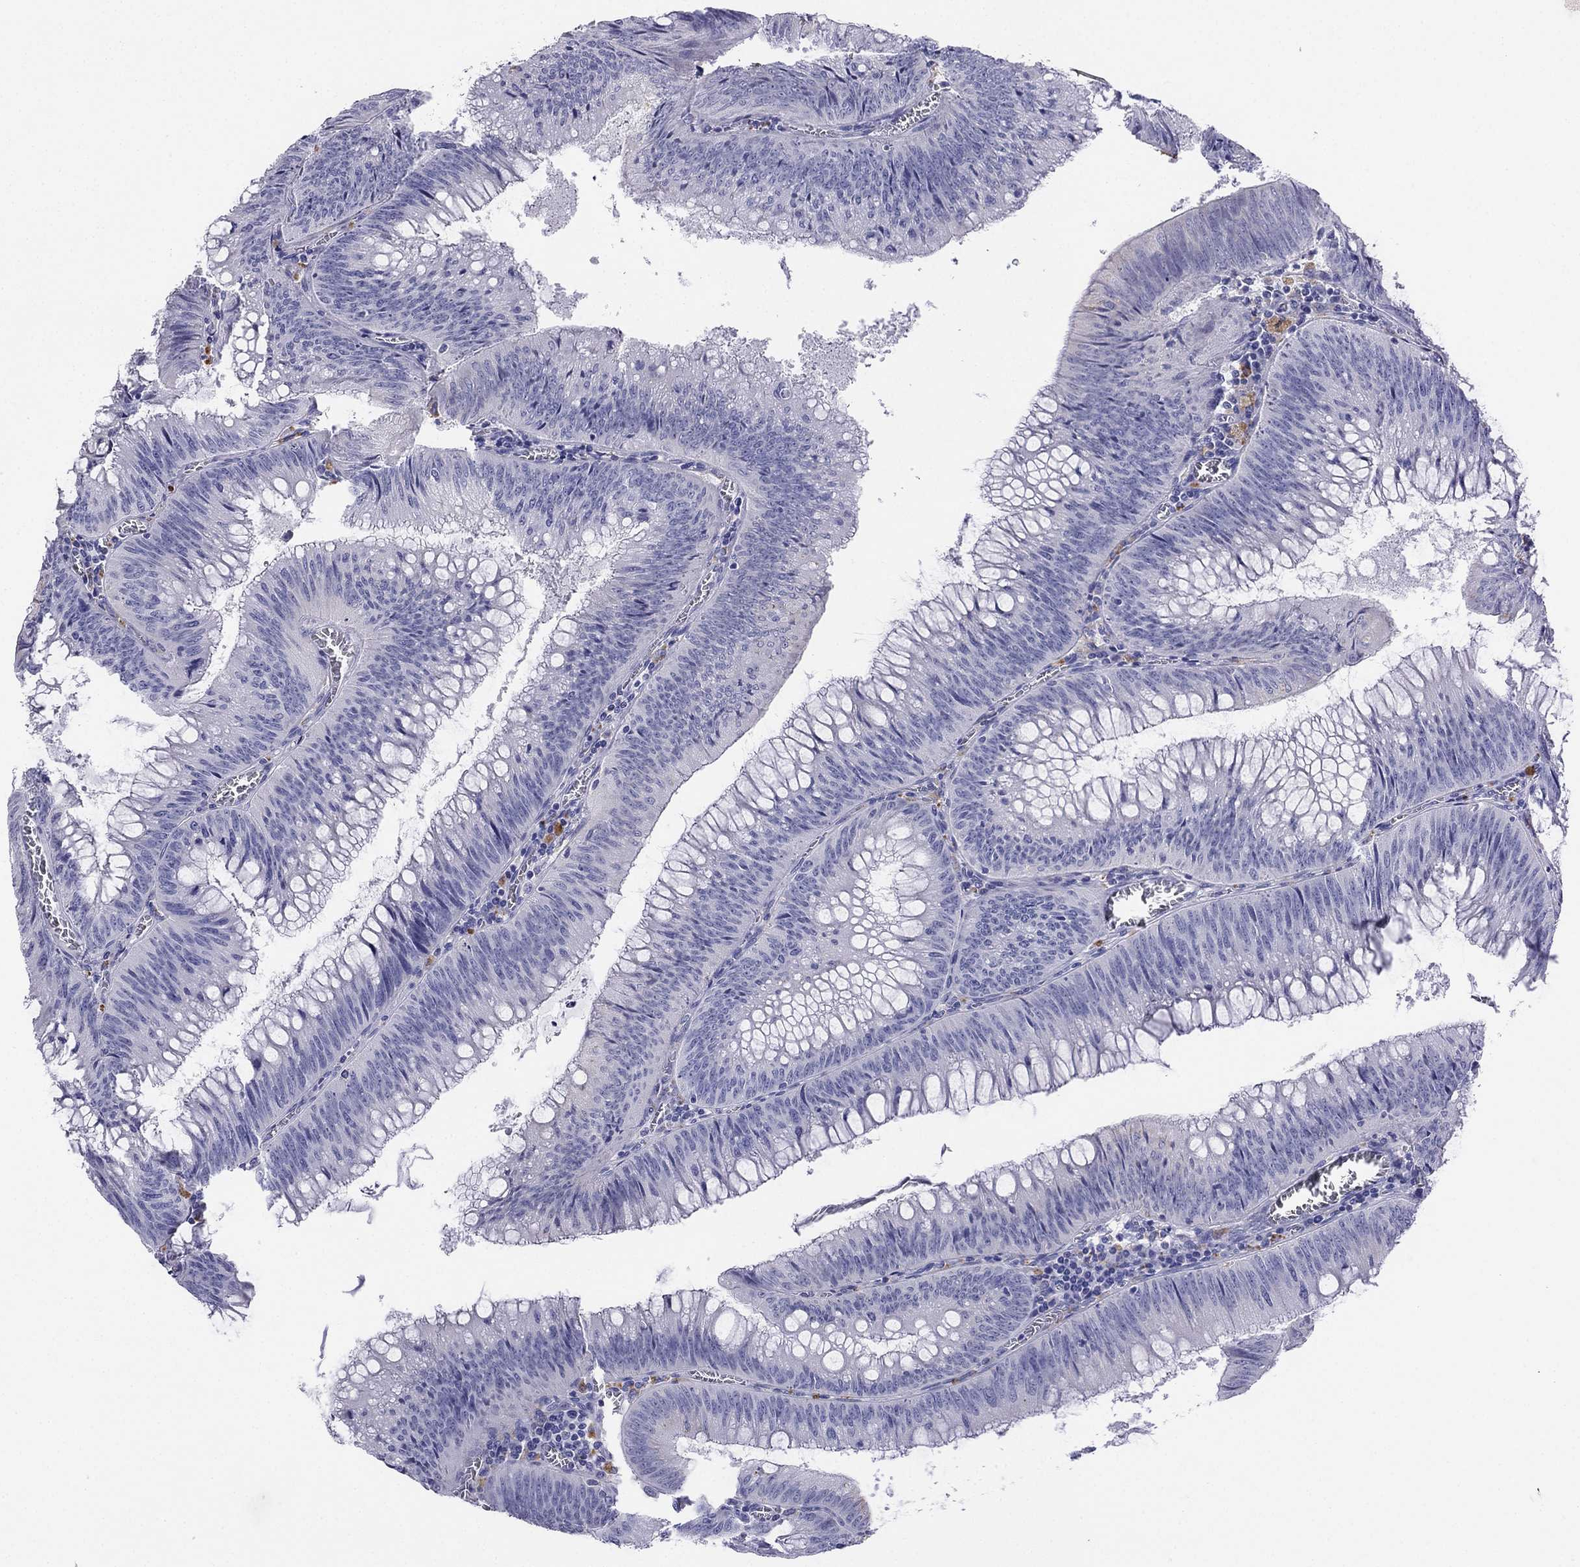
{"staining": {"intensity": "negative", "quantity": "none", "location": "none"}, "tissue": "colorectal cancer", "cell_type": "Tumor cells", "image_type": "cancer", "snomed": [{"axis": "morphology", "description": "Adenocarcinoma, NOS"}, {"axis": "topography", "description": "Rectum"}], "caption": "A high-resolution micrograph shows immunohistochemistry (IHC) staining of adenocarcinoma (colorectal), which shows no significant staining in tumor cells. (DAB IHC, high magnification).", "gene": "ALOXE3", "patient": {"sex": "female", "age": 72}}